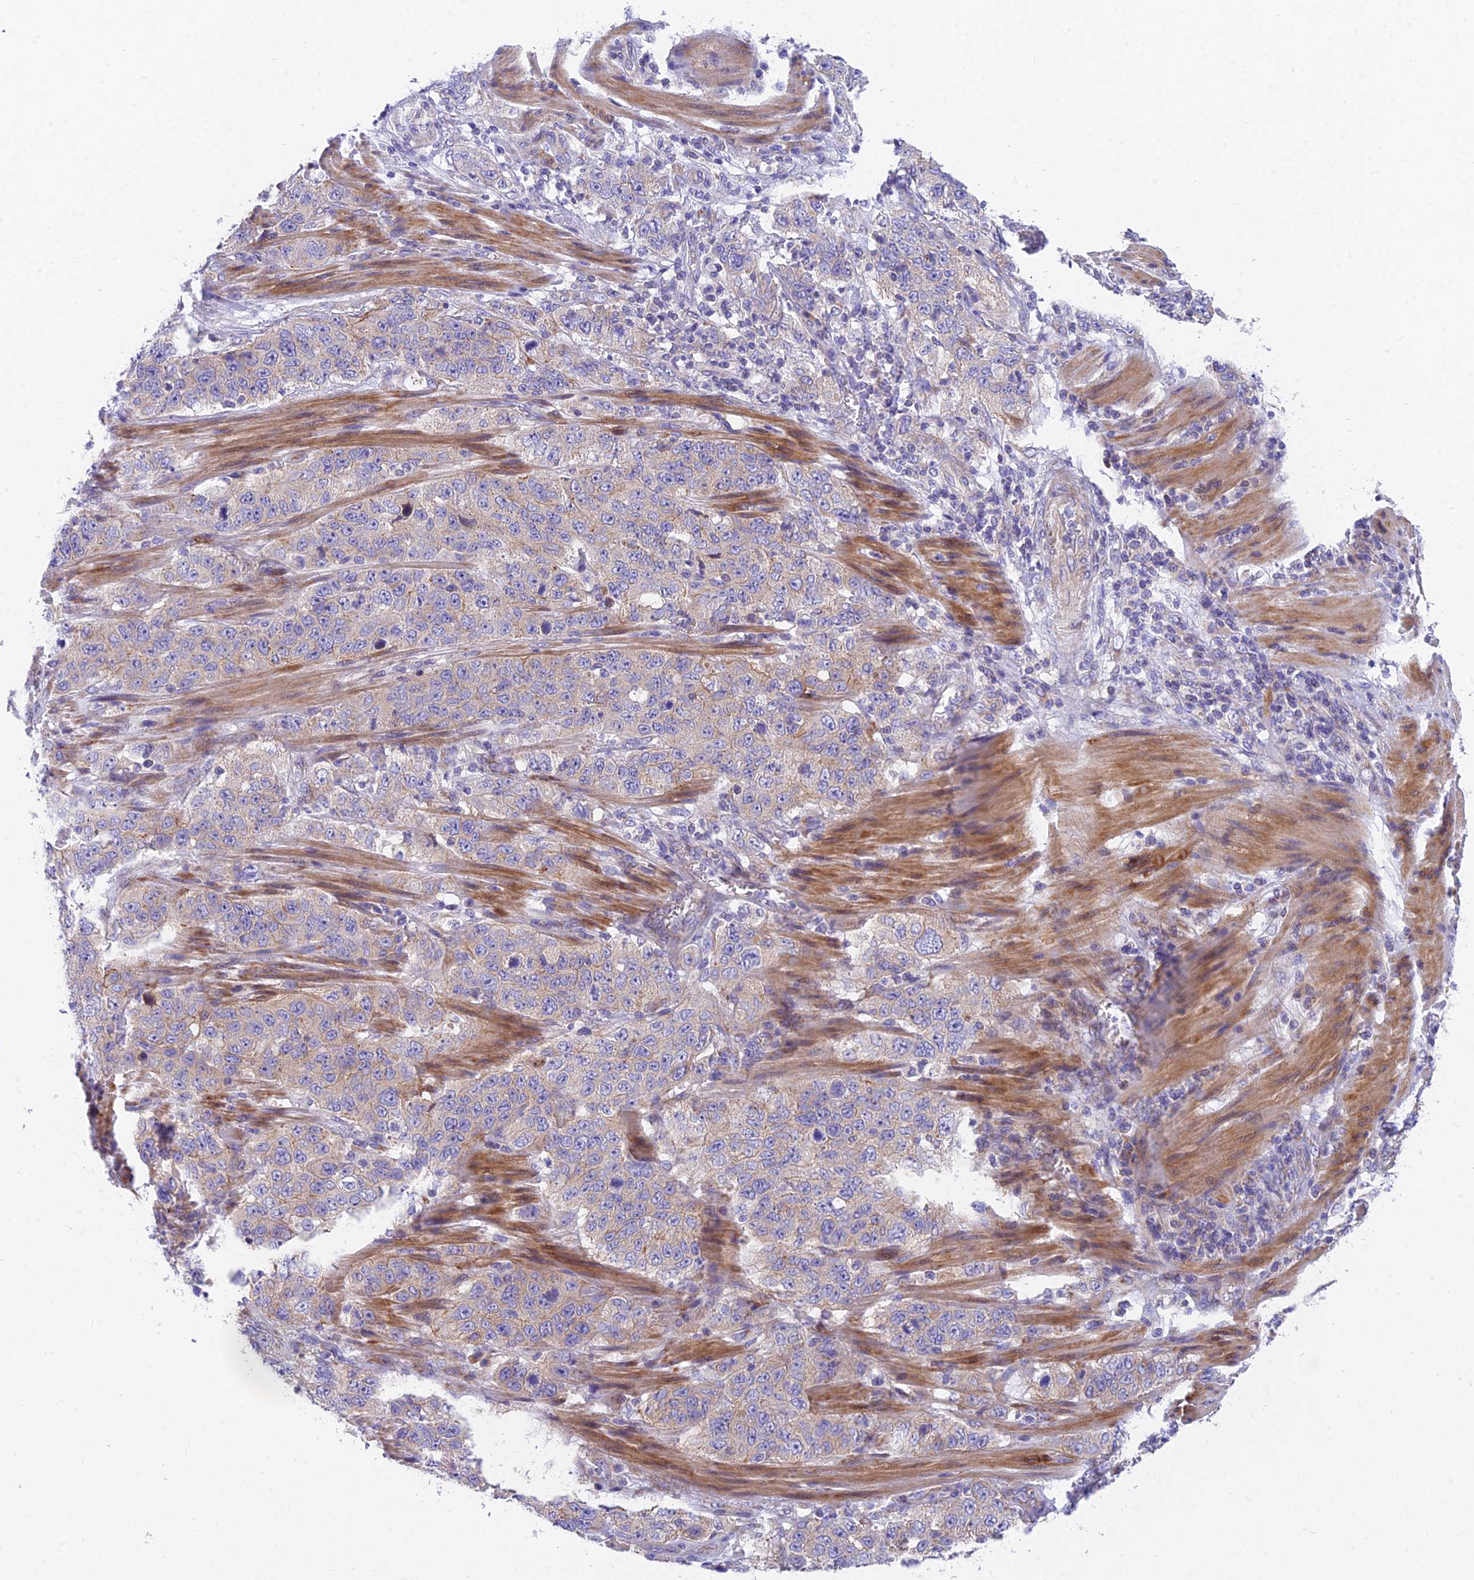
{"staining": {"intensity": "negative", "quantity": "none", "location": "none"}, "tissue": "stomach cancer", "cell_type": "Tumor cells", "image_type": "cancer", "snomed": [{"axis": "morphology", "description": "Adenocarcinoma, NOS"}, {"axis": "topography", "description": "Stomach"}], "caption": "High power microscopy image of an immunohistochemistry image of adenocarcinoma (stomach), revealing no significant staining in tumor cells. Nuclei are stained in blue.", "gene": "MVB12A", "patient": {"sex": "male", "age": 48}}